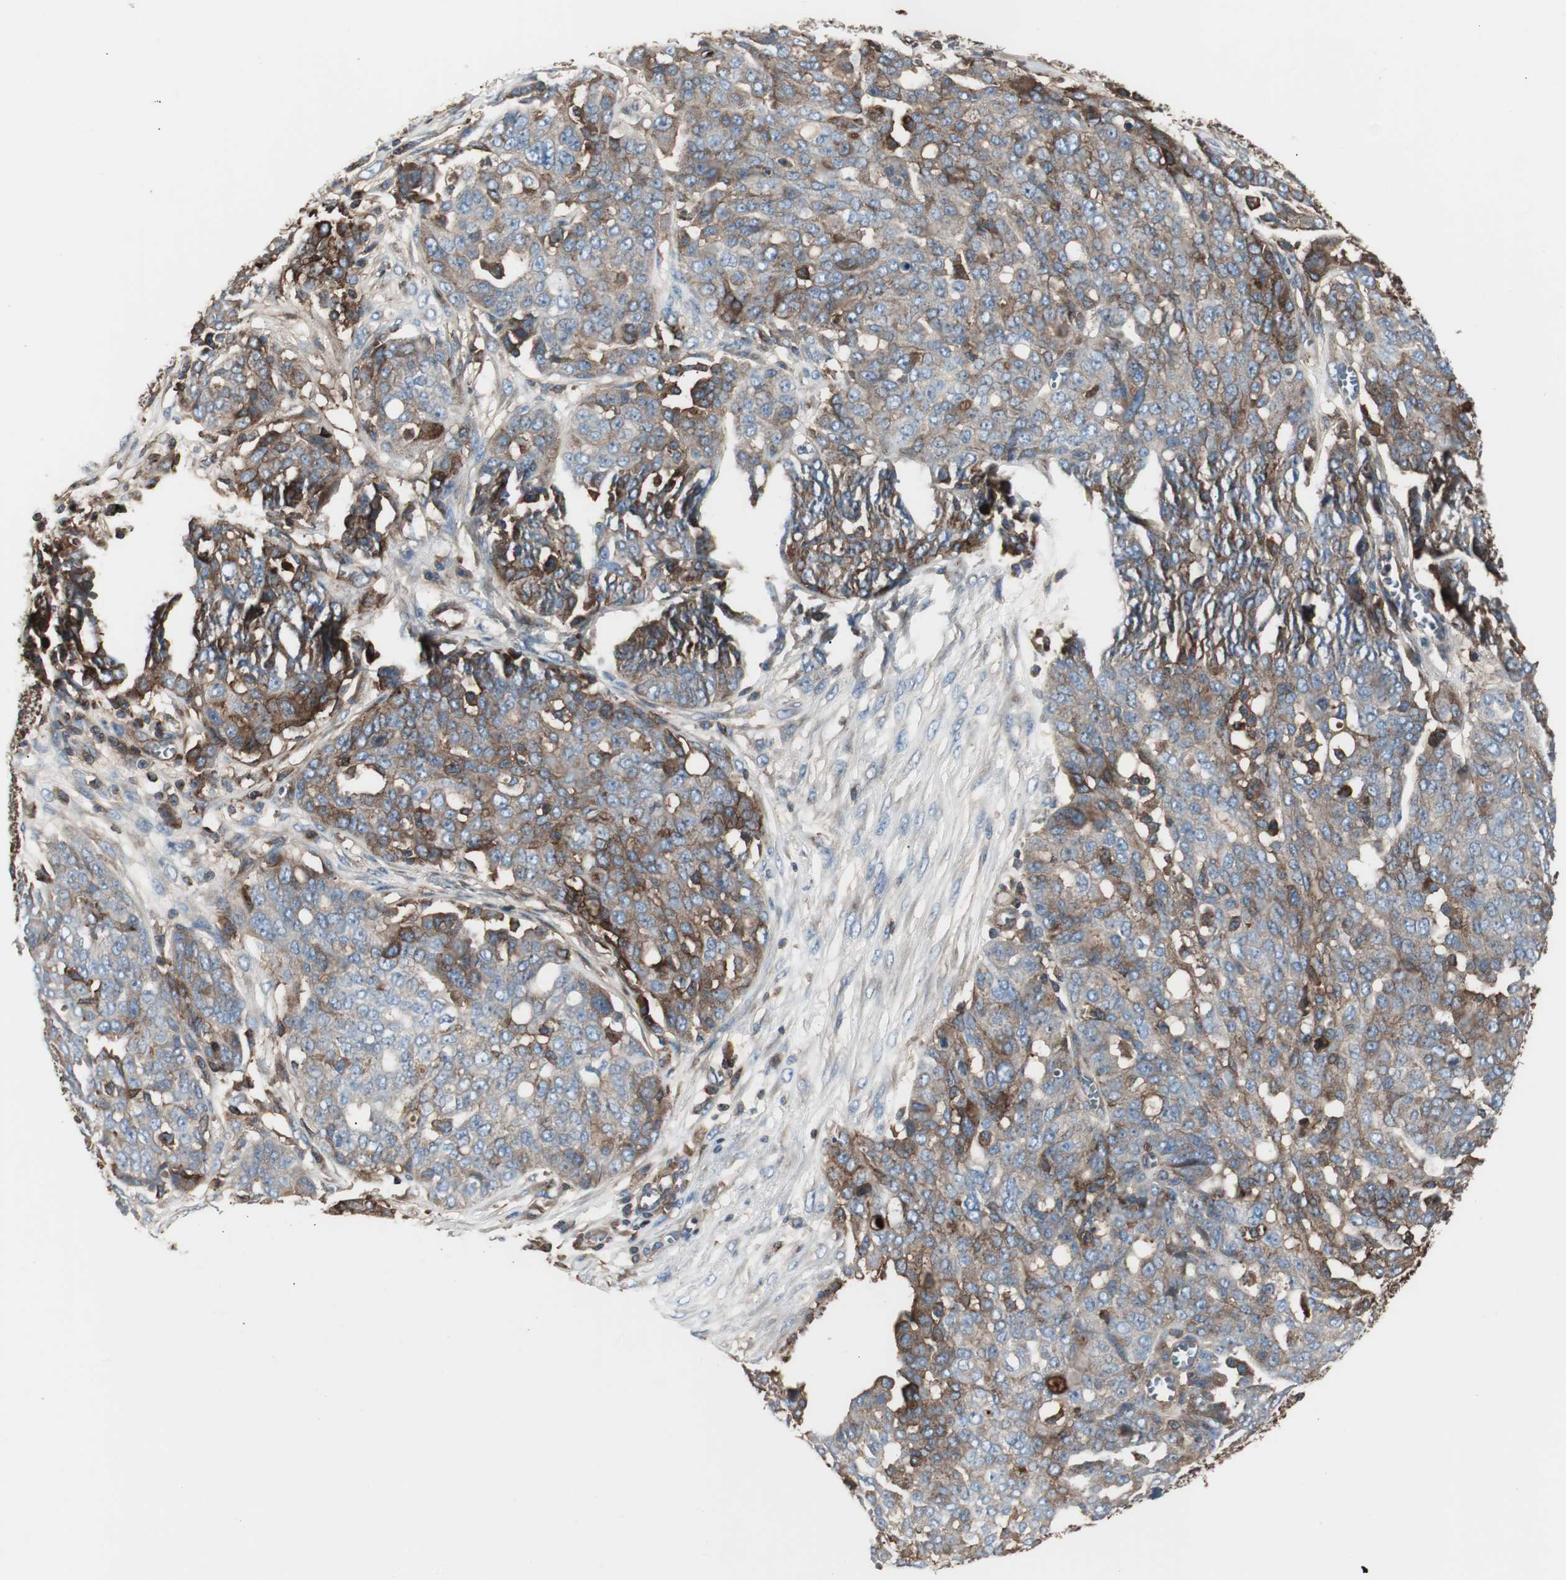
{"staining": {"intensity": "strong", "quantity": "25%-75%", "location": "cytoplasmic/membranous"}, "tissue": "ovarian cancer", "cell_type": "Tumor cells", "image_type": "cancer", "snomed": [{"axis": "morphology", "description": "Cystadenocarcinoma, serous, NOS"}, {"axis": "topography", "description": "Soft tissue"}, {"axis": "topography", "description": "Ovary"}], "caption": "Immunohistochemistry (IHC) of human serous cystadenocarcinoma (ovarian) displays high levels of strong cytoplasmic/membranous staining in about 25%-75% of tumor cells.", "gene": "B2M", "patient": {"sex": "female", "age": 57}}